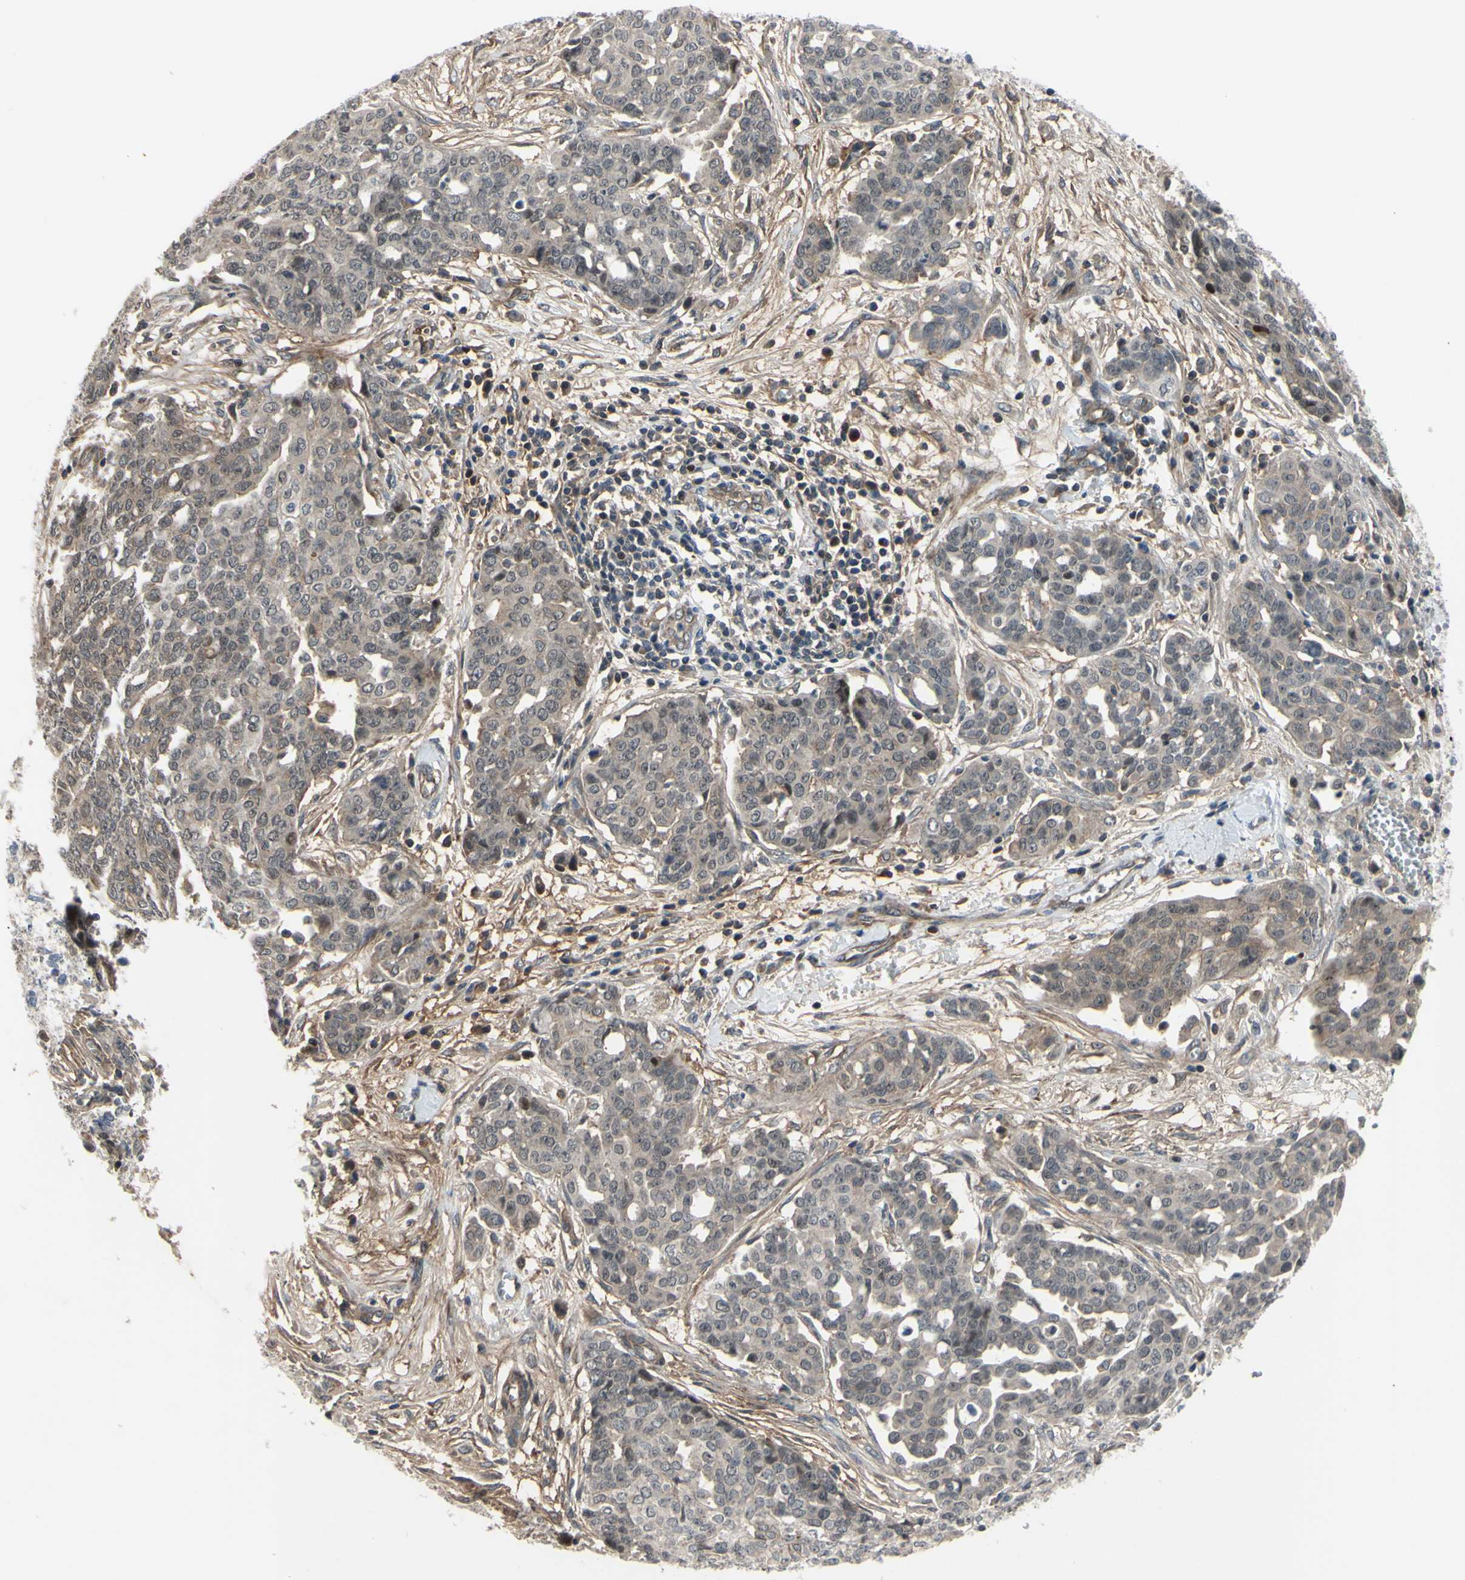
{"staining": {"intensity": "weak", "quantity": ">75%", "location": "cytoplasmic/membranous,nuclear"}, "tissue": "ovarian cancer", "cell_type": "Tumor cells", "image_type": "cancer", "snomed": [{"axis": "morphology", "description": "Cystadenocarcinoma, serous, NOS"}, {"axis": "topography", "description": "Soft tissue"}, {"axis": "topography", "description": "Ovary"}], "caption": "A brown stain labels weak cytoplasmic/membranous and nuclear positivity of a protein in human serous cystadenocarcinoma (ovarian) tumor cells. (brown staining indicates protein expression, while blue staining denotes nuclei).", "gene": "COMMD9", "patient": {"sex": "female", "age": 57}}